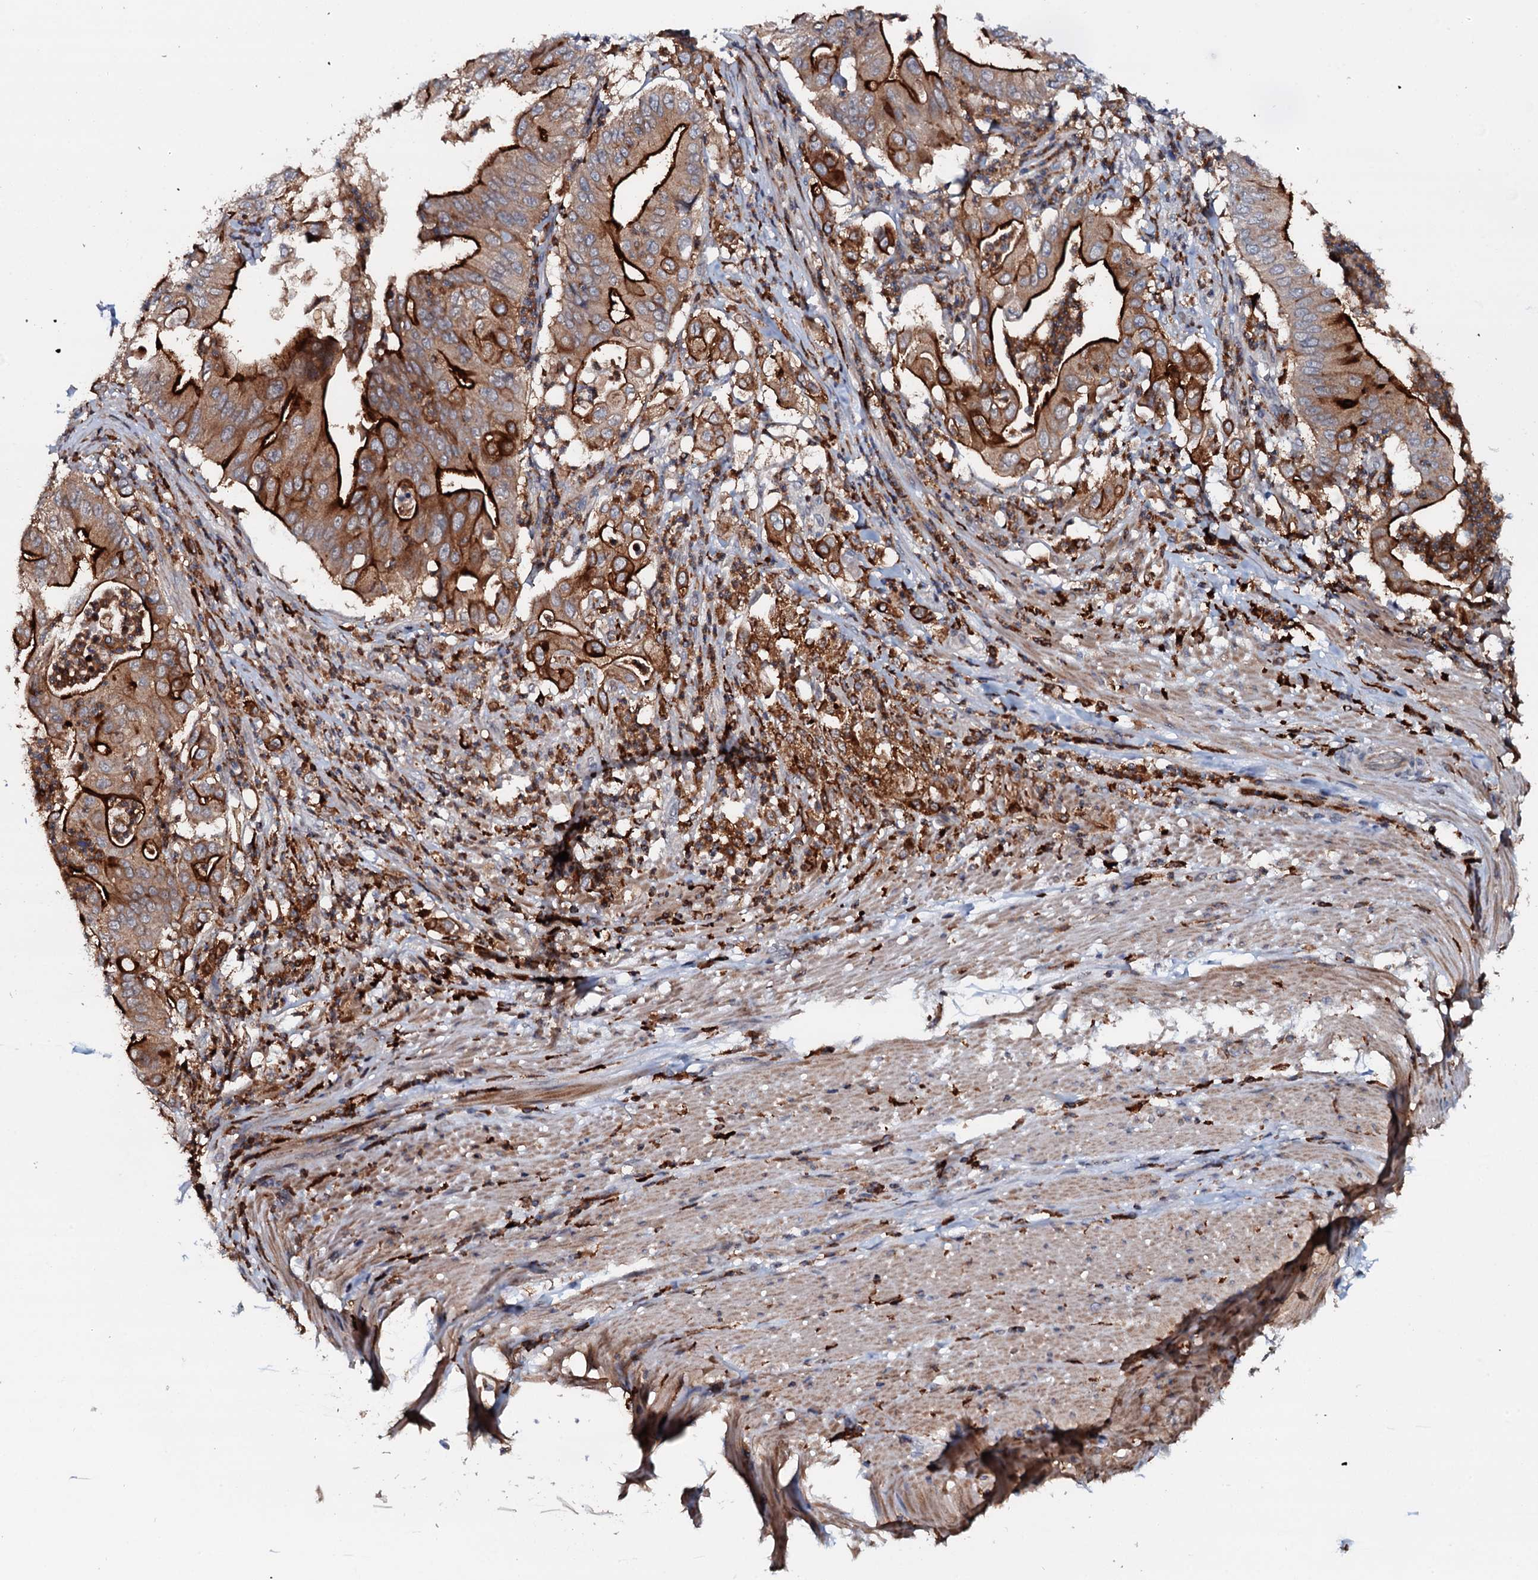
{"staining": {"intensity": "strong", "quantity": "25%-75%", "location": "cytoplasmic/membranous"}, "tissue": "pancreatic cancer", "cell_type": "Tumor cells", "image_type": "cancer", "snomed": [{"axis": "morphology", "description": "Adenocarcinoma, NOS"}, {"axis": "topography", "description": "Pancreas"}], "caption": "This is an image of IHC staining of pancreatic cancer, which shows strong staining in the cytoplasmic/membranous of tumor cells.", "gene": "VAMP8", "patient": {"sex": "female", "age": 77}}